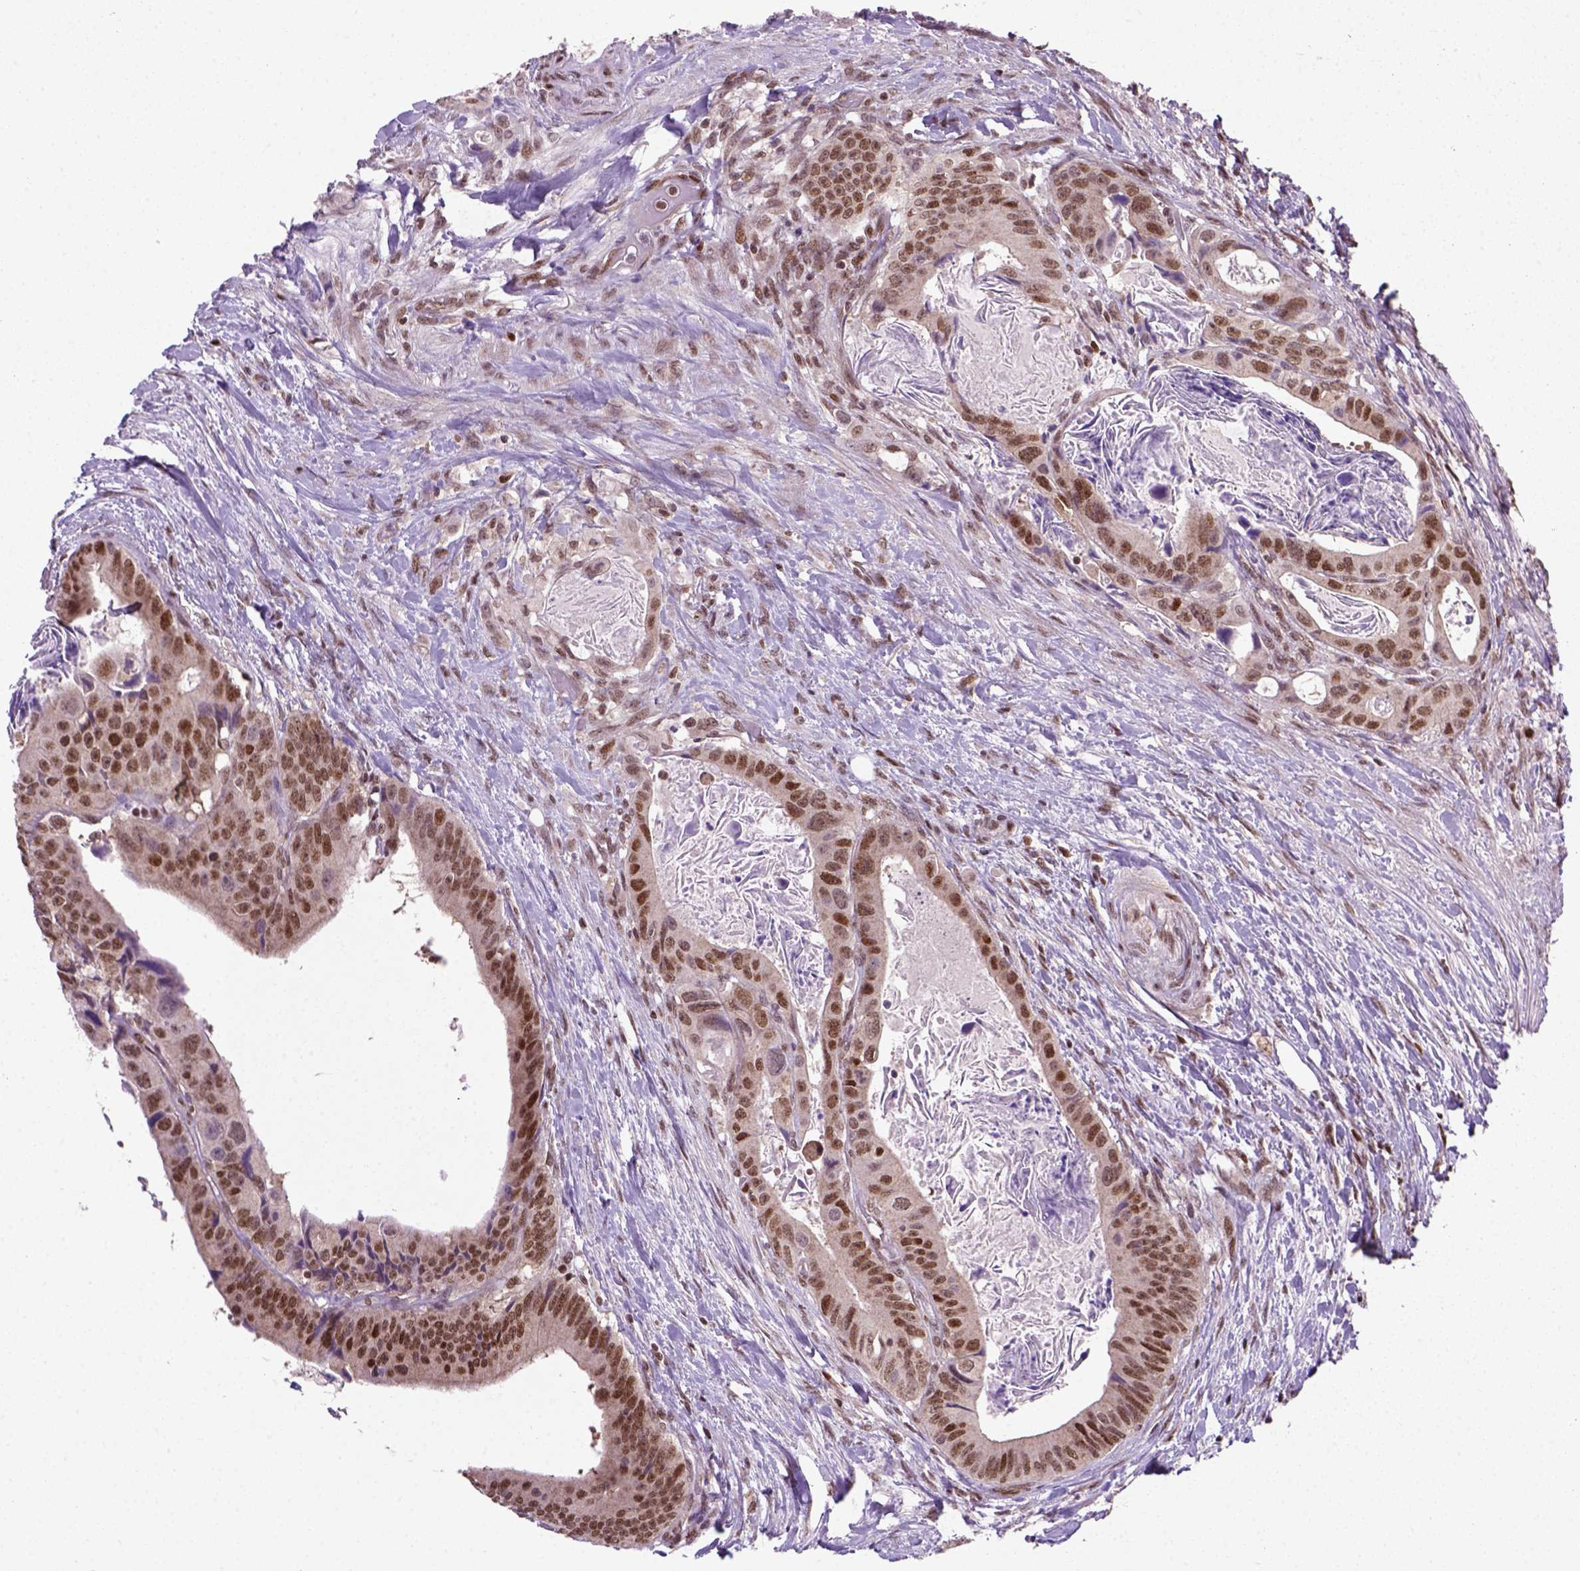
{"staining": {"intensity": "moderate", "quantity": ">75%", "location": "nuclear"}, "tissue": "colorectal cancer", "cell_type": "Tumor cells", "image_type": "cancer", "snomed": [{"axis": "morphology", "description": "Adenocarcinoma, NOS"}, {"axis": "topography", "description": "Rectum"}], "caption": "A histopathology image of human adenocarcinoma (colorectal) stained for a protein shows moderate nuclear brown staining in tumor cells. (IHC, brightfield microscopy, high magnification).", "gene": "MGMT", "patient": {"sex": "male", "age": 64}}